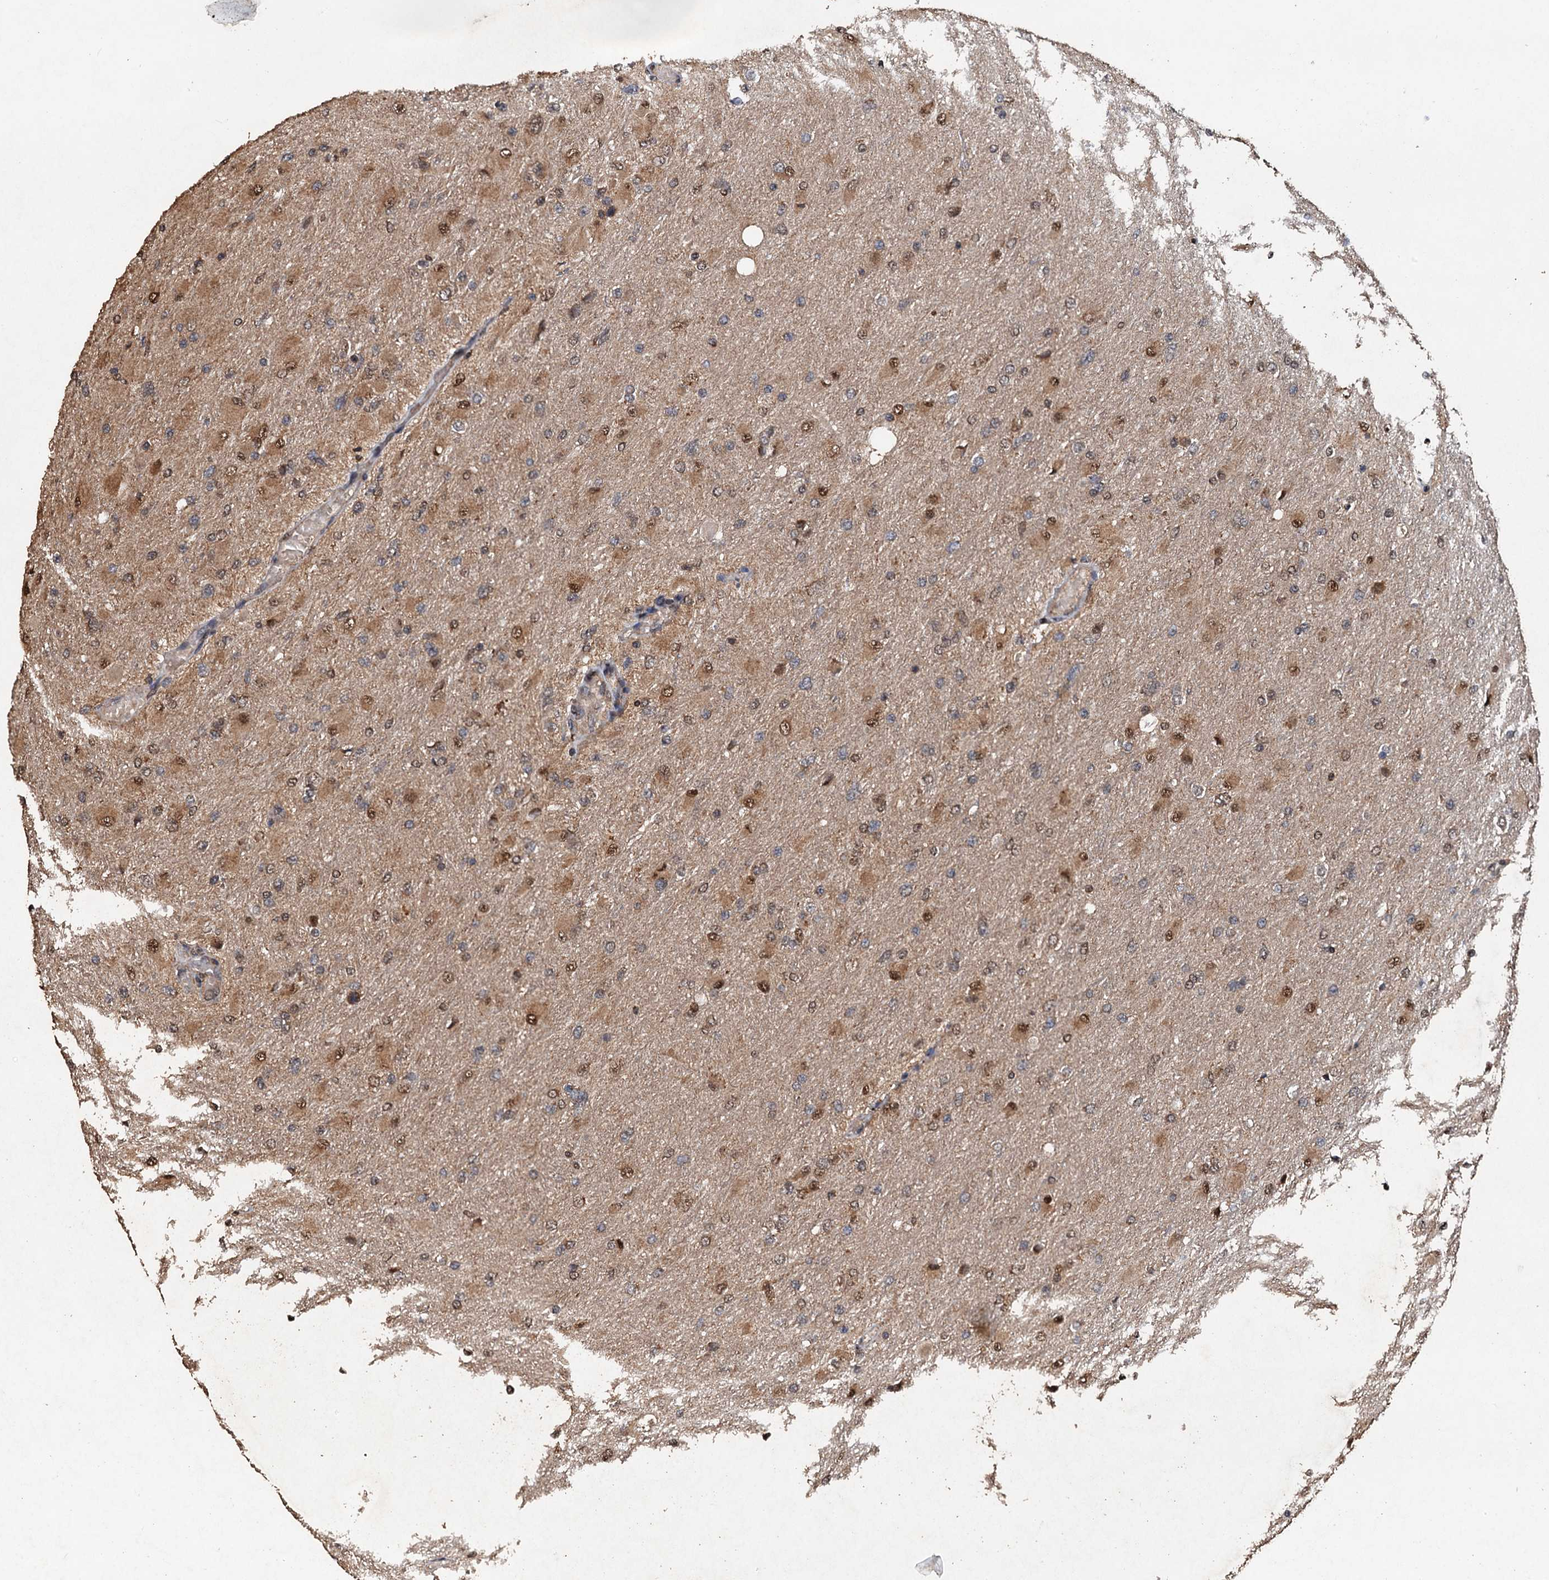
{"staining": {"intensity": "moderate", "quantity": "25%-75%", "location": "cytoplasmic/membranous,nuclear"}, "tissue": "glioma", "cell_type": "Tumor cells", "image_type": "cancer", "snomed": [{"axis": "morphology", "description": "Glioma, malignant, High grade"}, {"axis": "topography", "description": "Cerebral cortex"}], "caption": "A medium amount of moderate cytoplasmic/membranous and nuclear expression is seen in approximately 25%-75% of tumor cells in malignant glioma (high-grade) tissue.", "gene": "PSMD9", "patient": {"sex": "female", "age": 36}}